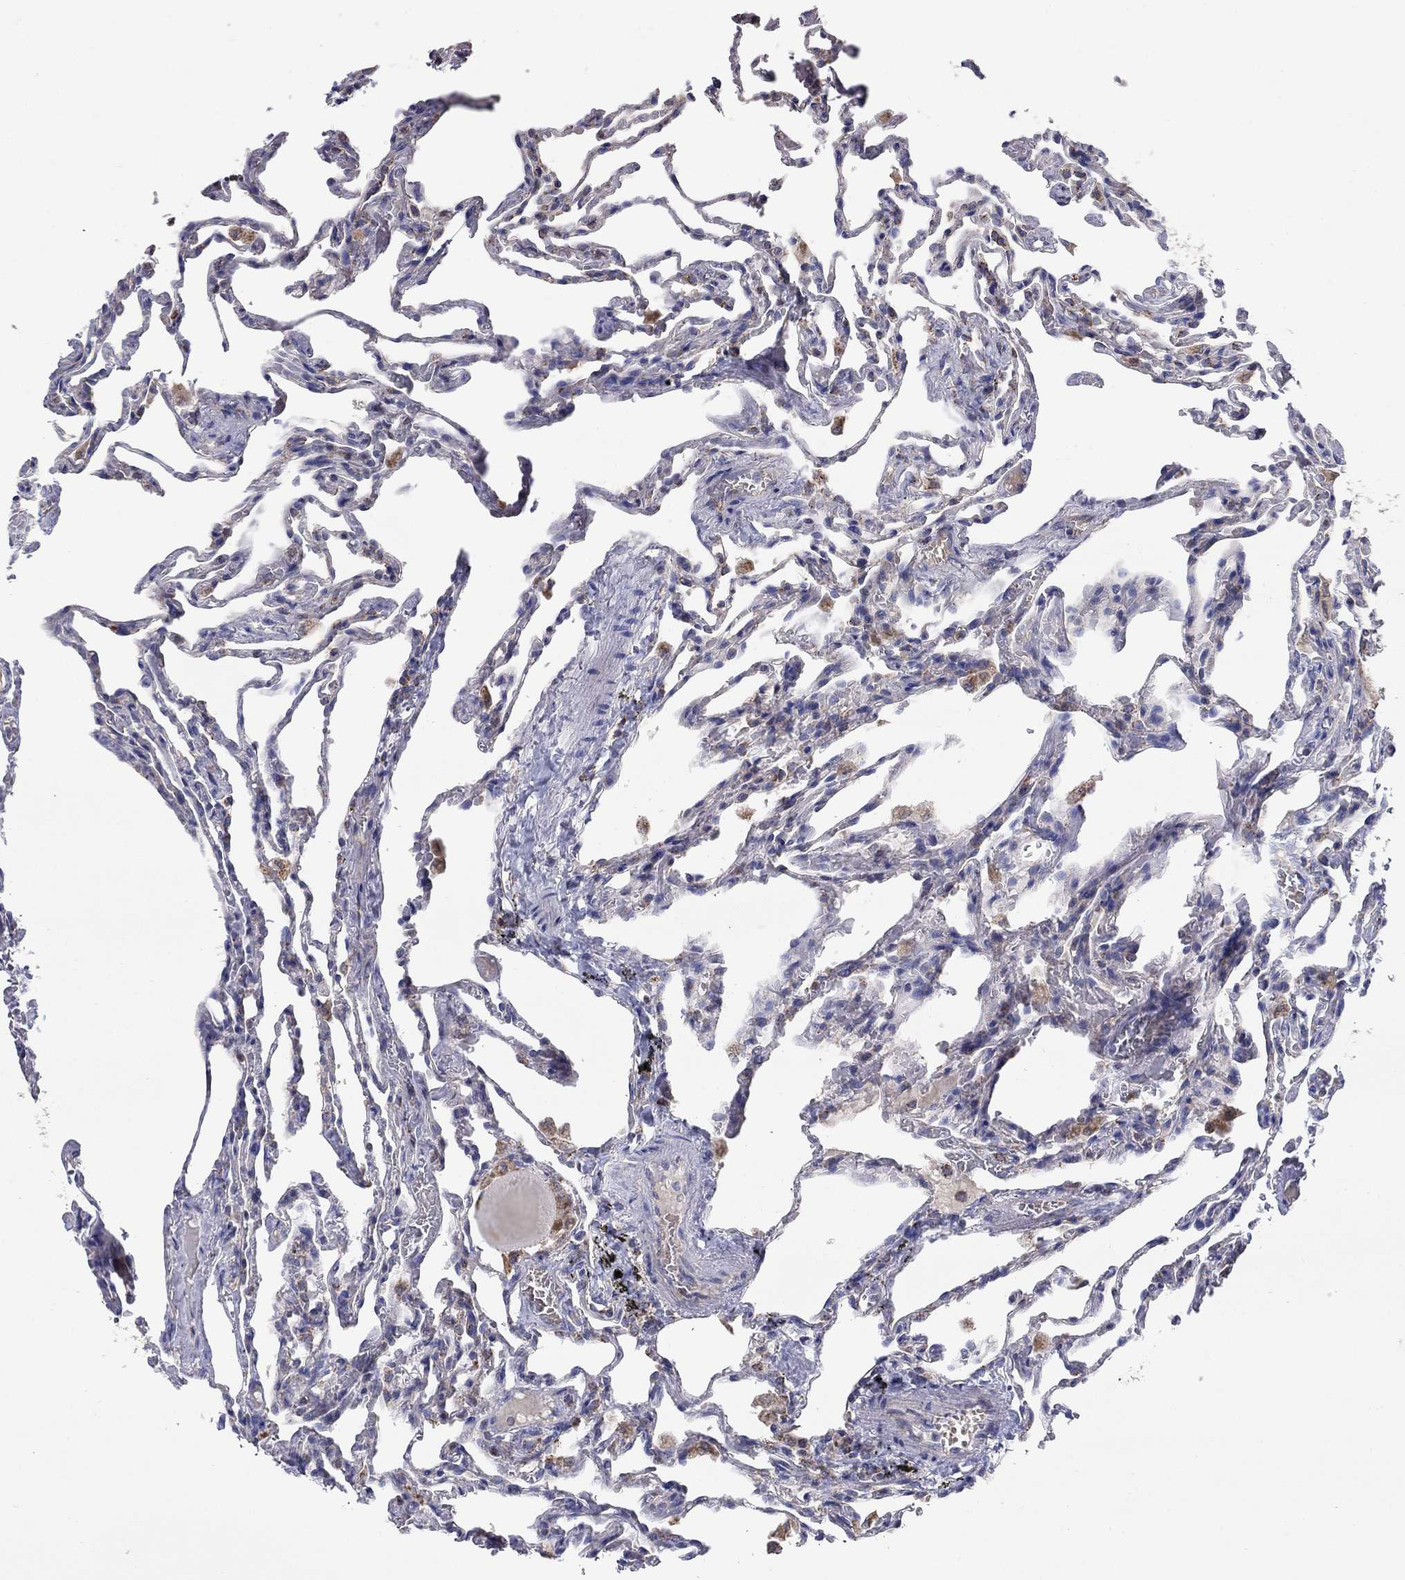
{"staining": {"intensity": "negative", "quantity": "none", "location": "none"}, "tissue": "lung", "cell_type": "Alveolar cells", "image_type": "normal", "snomed": [{"axis": "morphology", "description": "Normal tissue, NOS"}, {"axis": "topography", "description": "Lung"}], "caption": "IHC photomicrograph of unremarkable lung: lung stained with DAB (3,3'-diaminobenzidine) shows no significant protein positivity in alveolar cells. (DAB (3,3'-diaminobenzidine) IHC, high magnification).", "gene": "HPS5", "patient": {"sex": "female", "age": 43}}